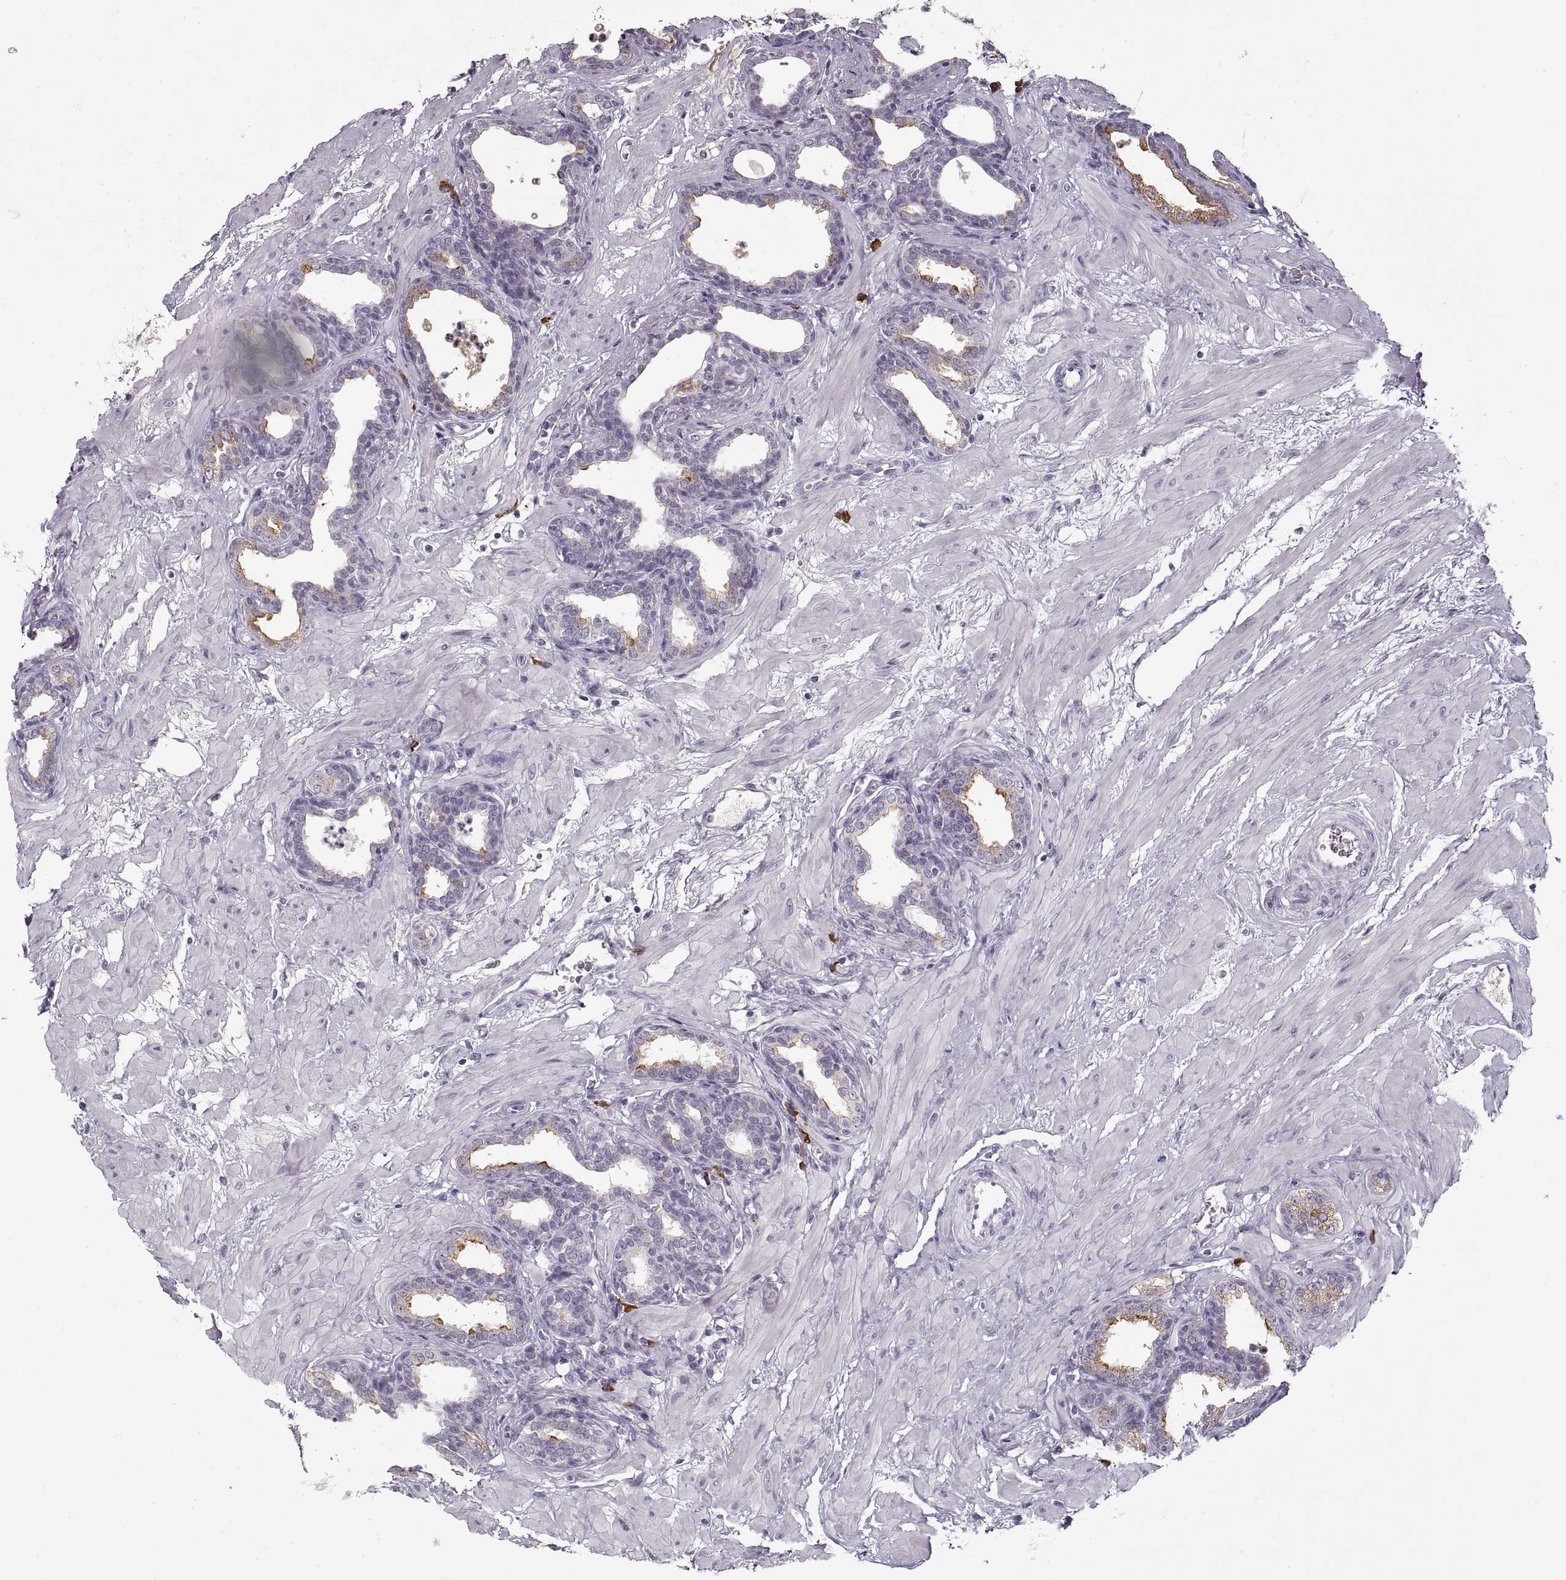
{"staining": {"intensity": "moderate", "quantity": "<25%", "location": "cytoplasmic/membranous"}, "tissue": "prostate", "cell_type": "Glandular cells", "image_type": "normal", "snomed": [{"axis": "morphology", "description": "Normal tissue, NOS"}, {"axis": "topography", "description": "Prostate"}], "caption": "Brown immunohistochemical staining in benign prostate shows moderate cytoplasmic/membranous expression in approximately <25% of glandular cells.", "gene": "GAD2", "patient": {"sex": "male", "age": 37}}